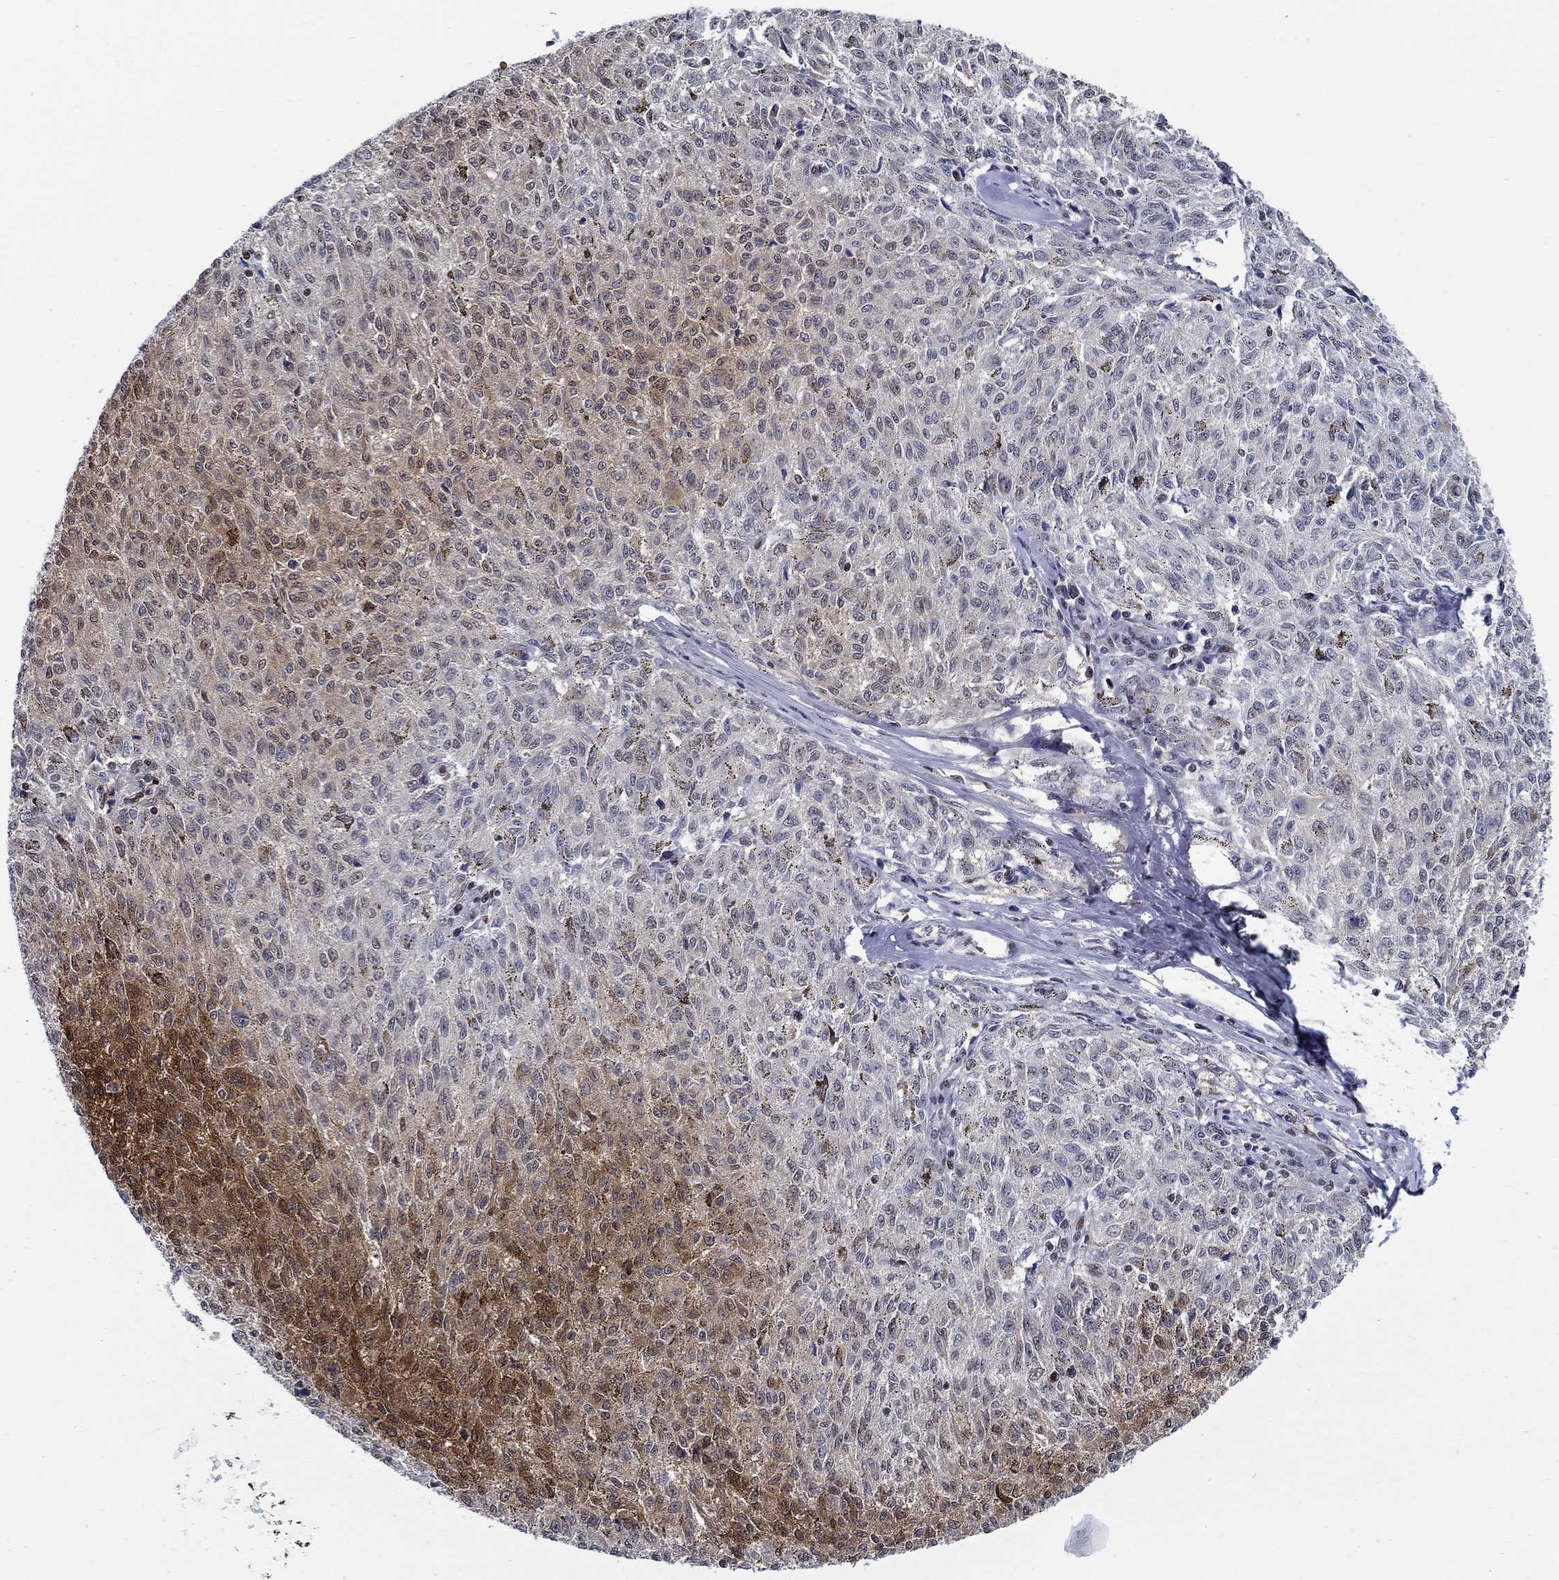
{"staining": {"intensity": "strong", "quantity": "<25%", "location": "cytoplasmic/membranous"}, "tissue": "melanoma", "cell_type": "Tumor cells", "image_type": "cancer", "snomed": [{"axis": "morphology", "description": "Malignant melanoma, NOS"}, {"axis": "topography", "description": "Skin"}], "caption": "Immunohistochemistry of human malignant melanoma reveals medium levels of strong cytoplasmic/membranous expression in approximately <25% of tumor cells. (DAB = brown stain, brightfield microscopy at high magnification).", "gene": "ZNF594", "patient": {"sex": "female", "age": 72}}